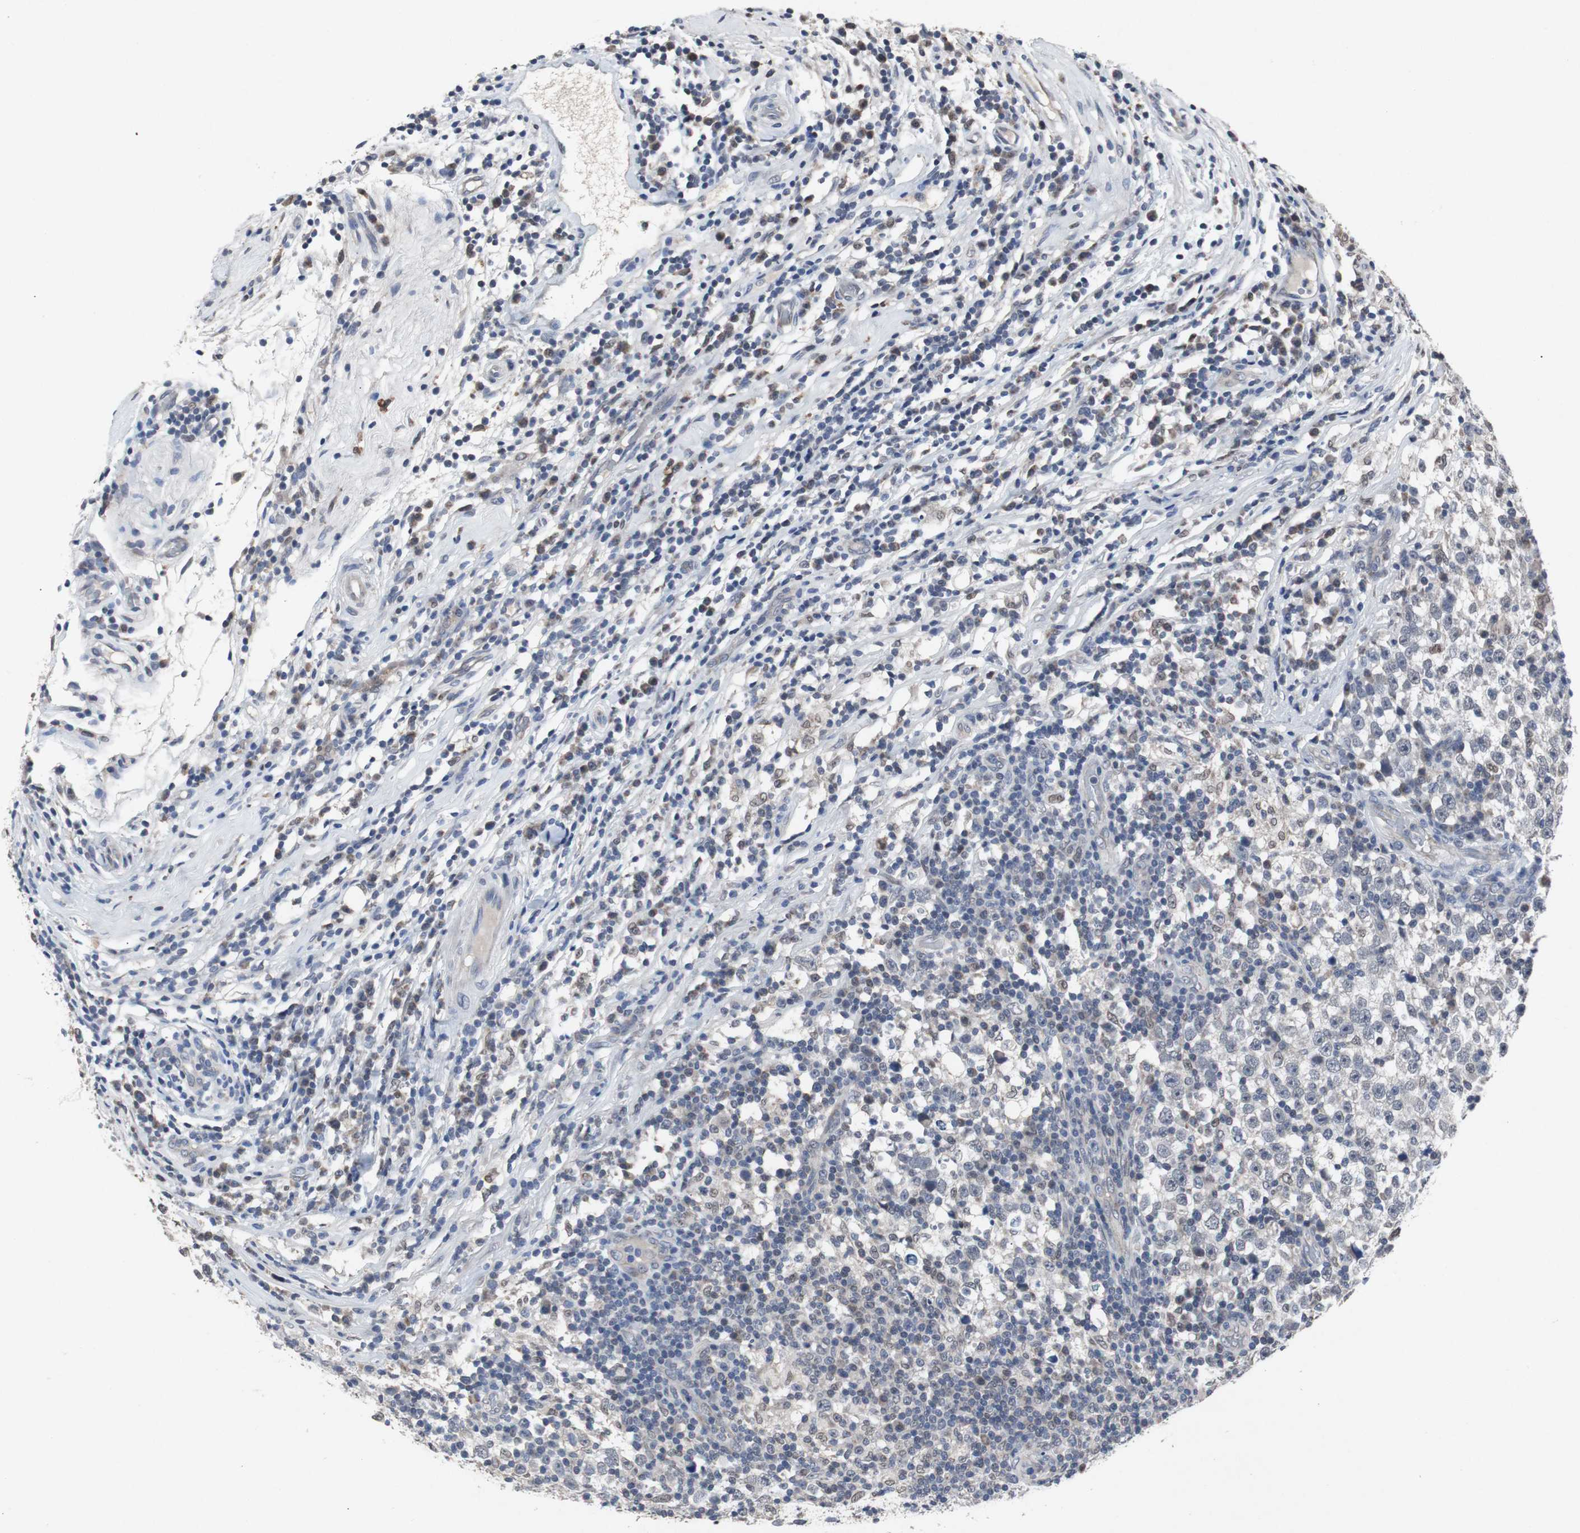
{"staining": {"intensity": "negative", "quantity": "none", "location": "none"}, "tissue": "testis cancer", "cell_type": "Tumor cells", "image_type": "cancer", "snomed": [{"axis": "morphology", "description": "Seminoma, NOS"}, {"axis": "topography", "description": "Testis"}], "caption": "Immunohistochemical staining of testis cancer (seminoma) shows no significant positivity in tumor cells.", "gene": "RBM47", "patient": {"sex": "male", "age": 43}}